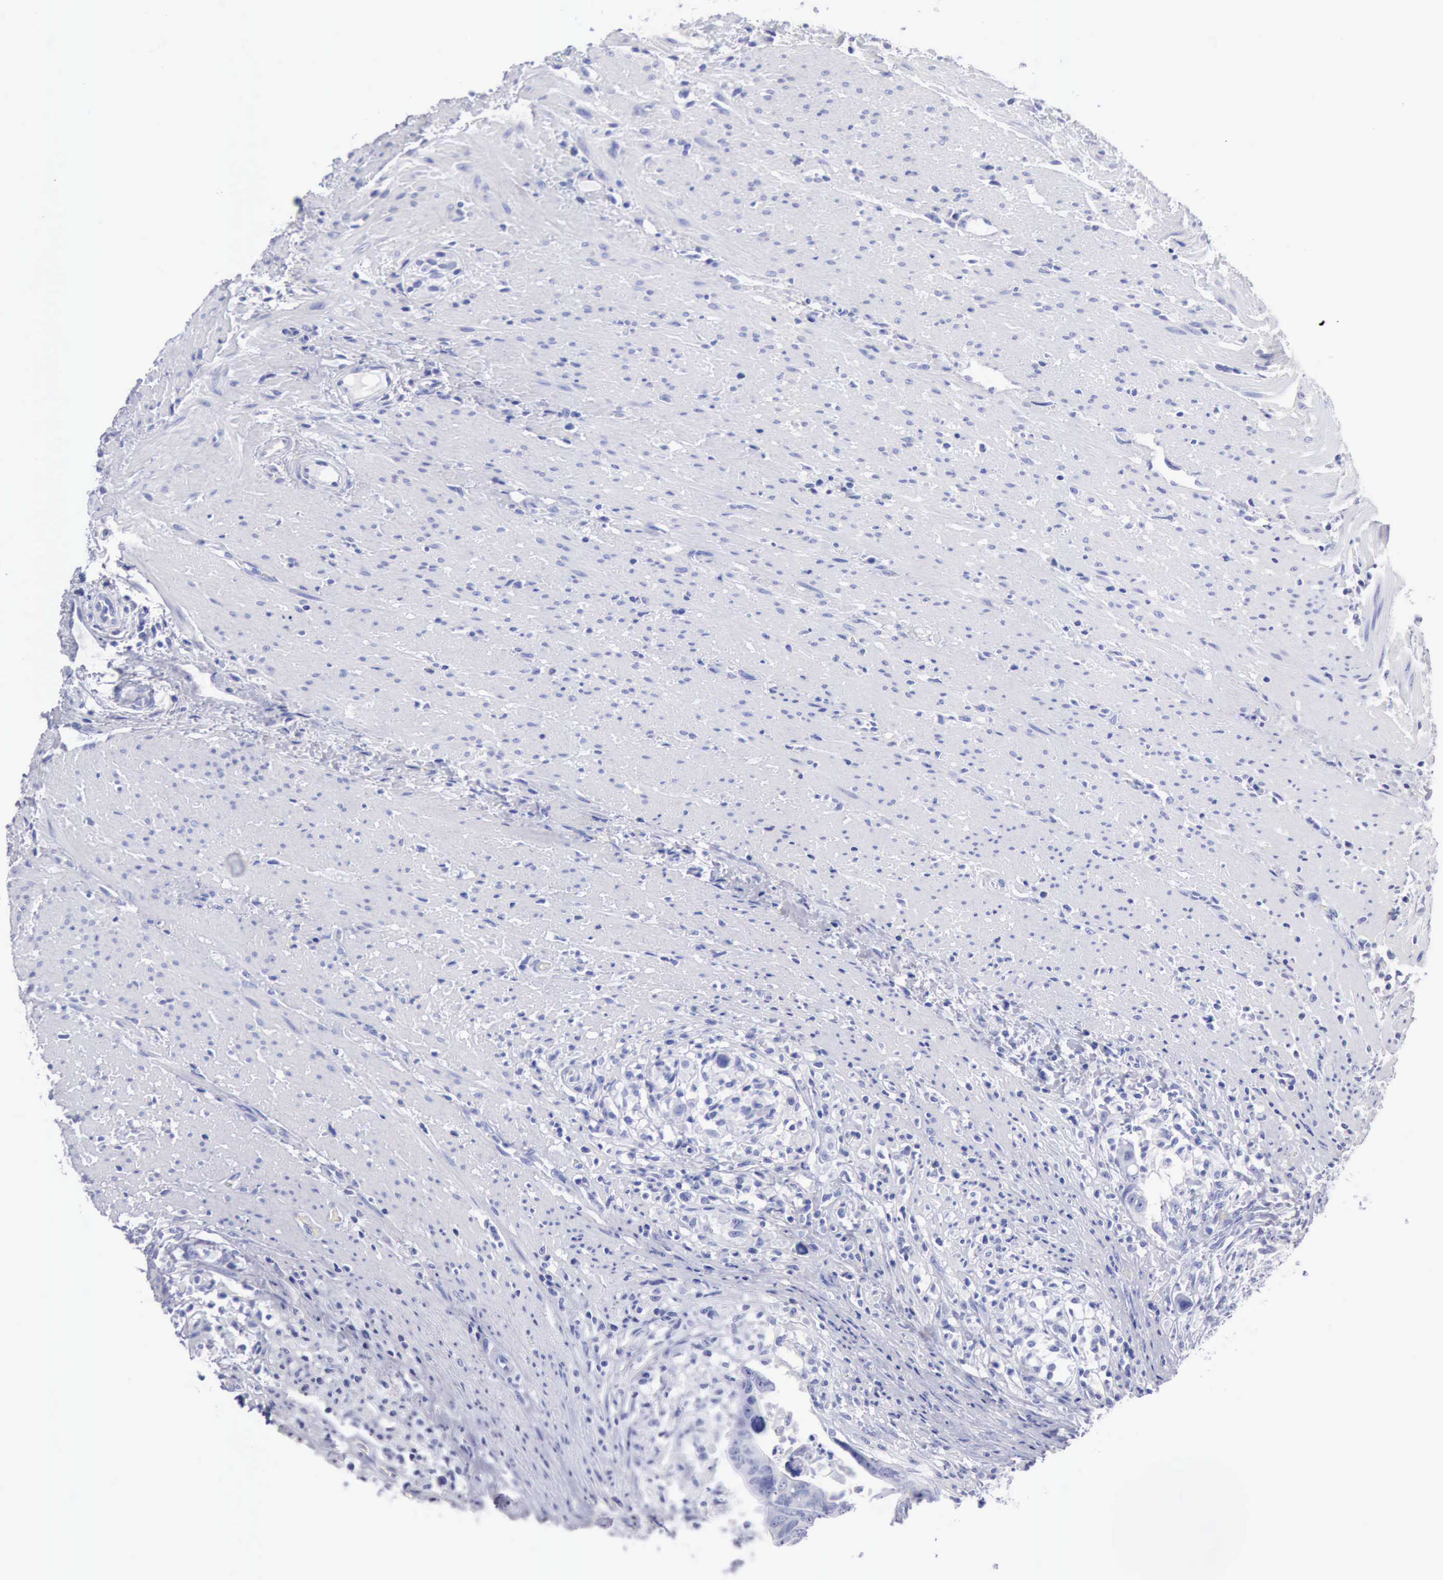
{"staining": {"intensity": "negative", "quantity": "none", "location": "none"}, "tissue": "colorectal cancer", "cell_type": "Tumor cells", "image_type": "cancer", "snomed": [{"axis": "morphology", "description": "Adenocarcinoma, NOS"}, {"axis": "topography", "description": "Rectum"}], "caption": "DAB immunohistochemical staining of human colorectal adenocarcinoma displays no significant expression in tumor cells. (DAB IHC visualized using brightfield microscopy, high magnification).", "gene": "CYP19A1", "patient": {"sex": "male", "age": 53}}